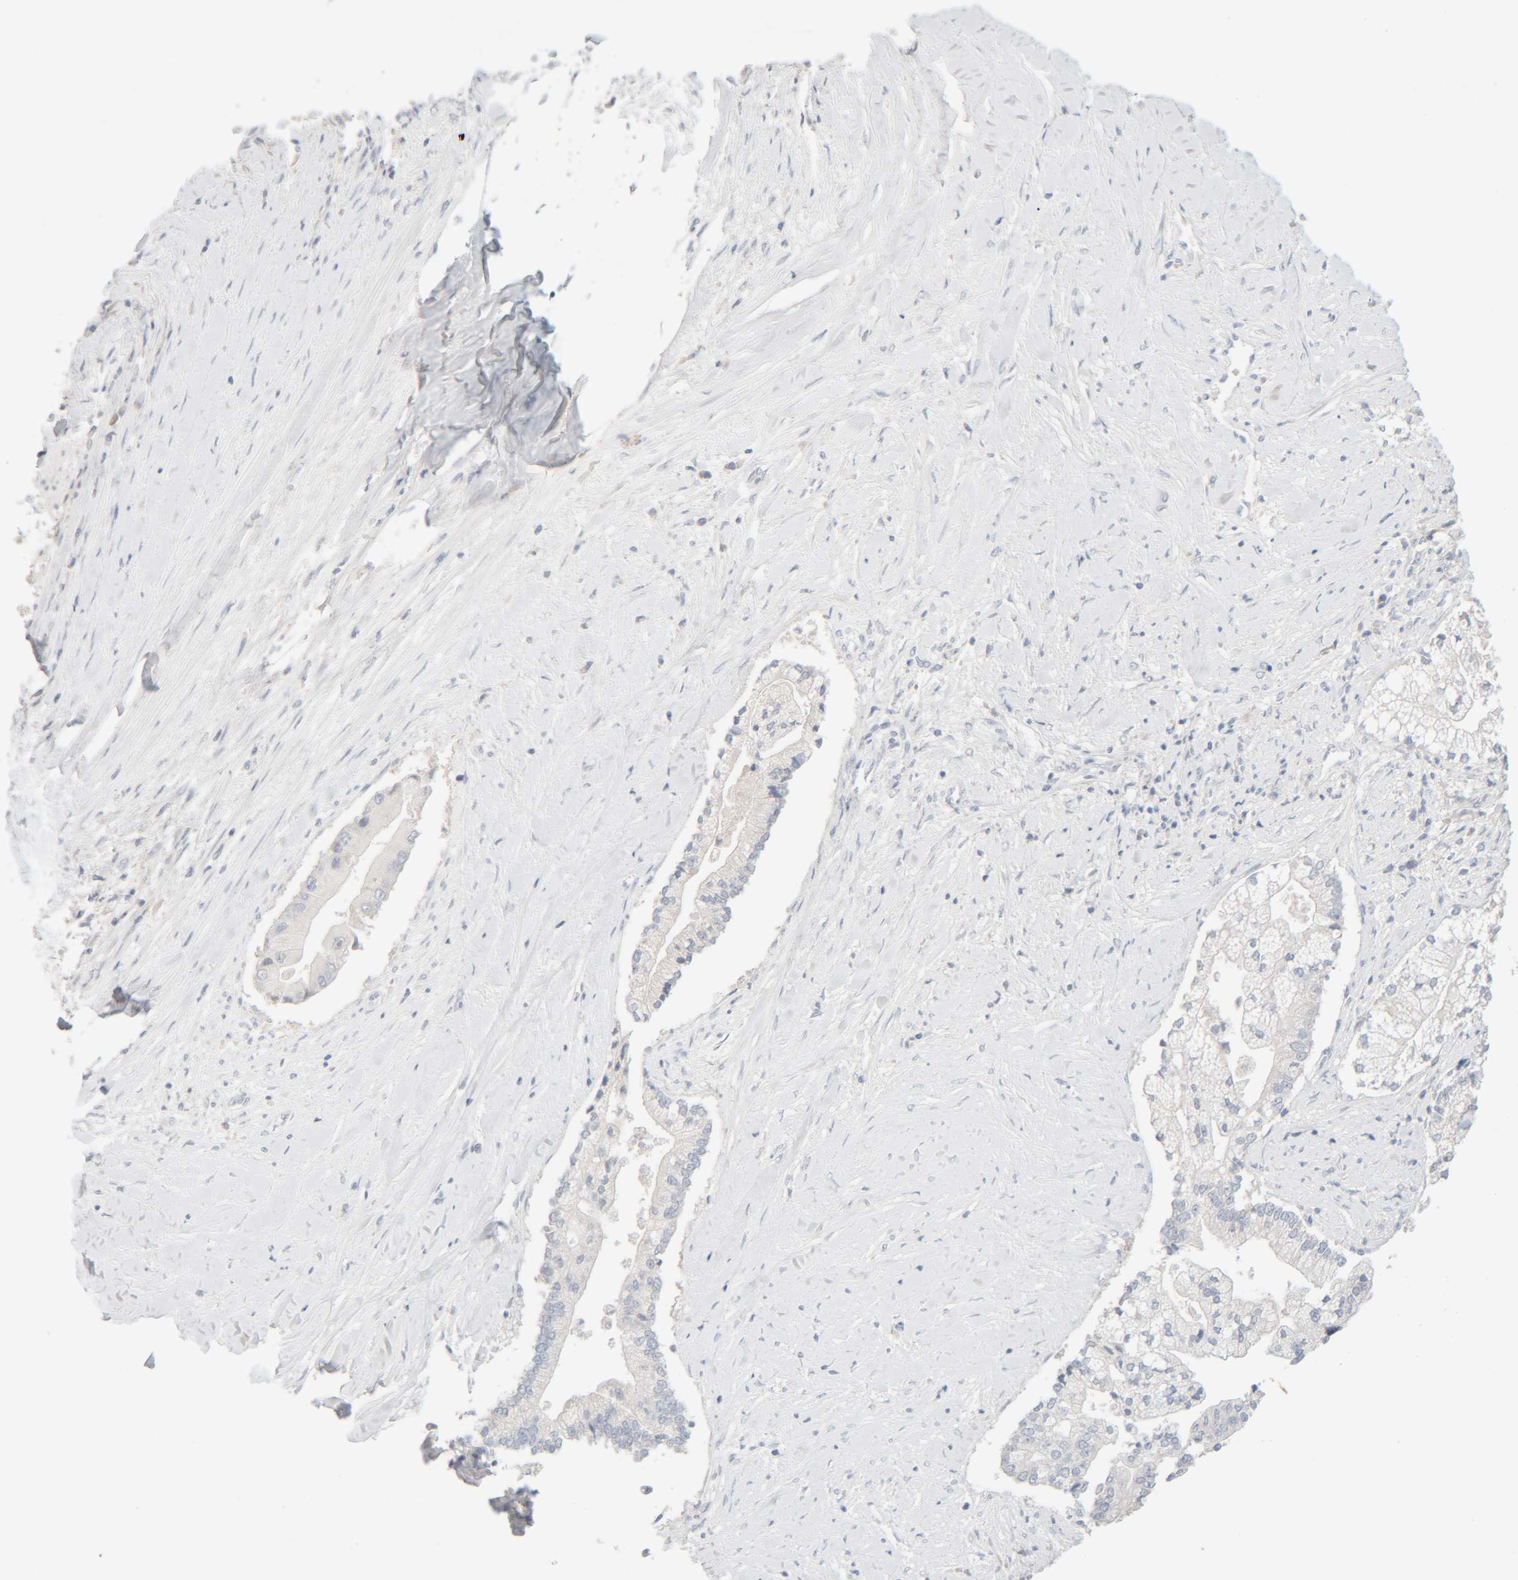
{"staining": {"intensity": "negative", "quantity": "none", "location": "none"}, "tissue": "liver cancer", "cell_type": "Tumor cells", "image_type": "cancer", "snomed": [{"axis": "morphology", "description": "Cholangiocarcinoma"}, {"axis": "topography", "description": "Liver"}], "caption": "This is a micrograph of IHC staining of cholangiocarcinoma (liver), which shows no staining in tumor cells. (DAB immunohistochemistry (IHC) with hematoxylin counter stain).", "gene": "RIDA", "patient": {"sex": "male", "age": 50}}